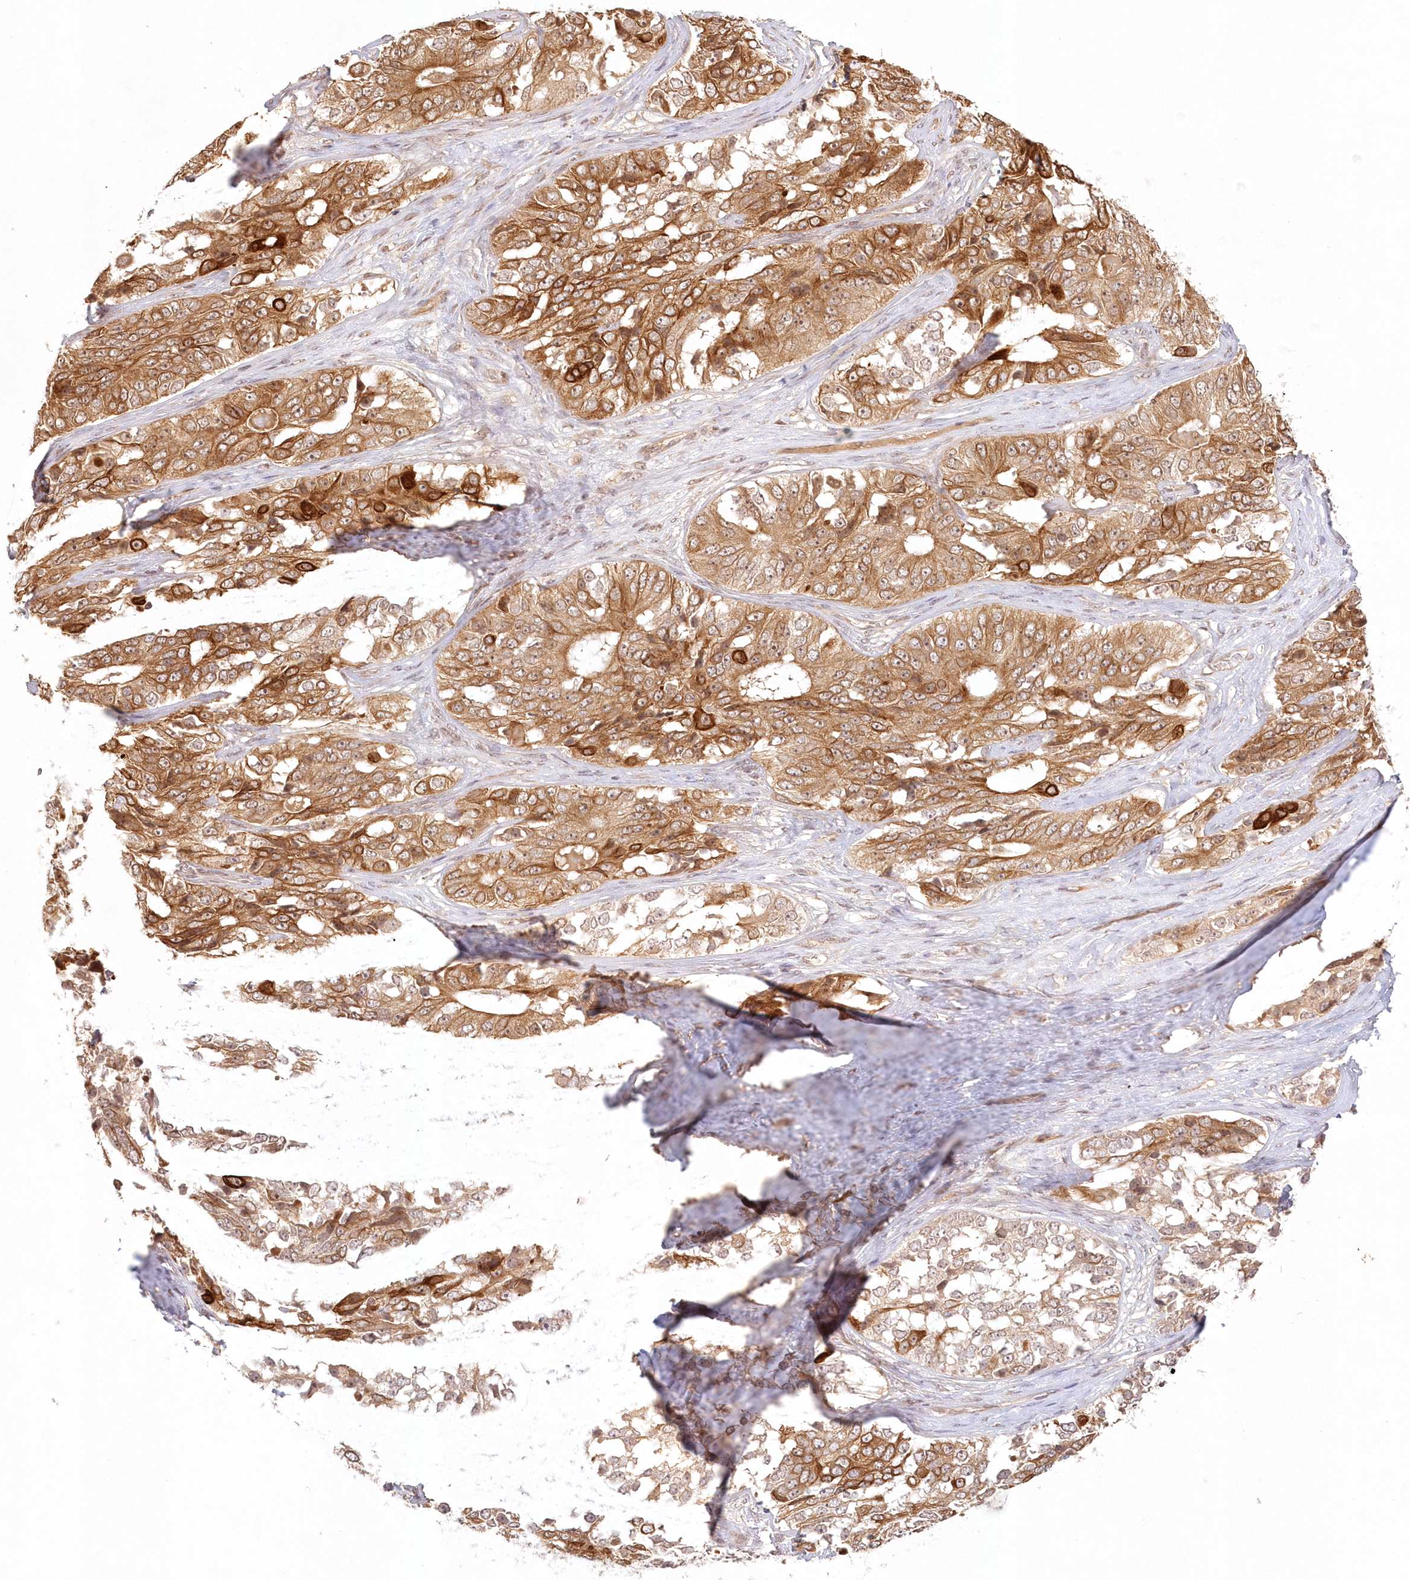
{"staining": {"intensity": "strong", "quantity": ">75%", "location": "cytoplasmic/membranous"}, "tissue": "ovarian cancer", "cell_type": "Tumor cells", "image_type": "cancer", "snomed": [{"axis": "morphology", "description": "Carcinoma, endometroid"}, {"axis": "topography", "description": "Ovary"}], "caption": "Protein analysis of ovarian cancer (endometroid carcinoma) tissue exhibits strong cytoplasmic/membranous staining in about >75% of tumor cells.", "gene": "KIAA0232", "patient": {"sex": "female", "age": 51}}